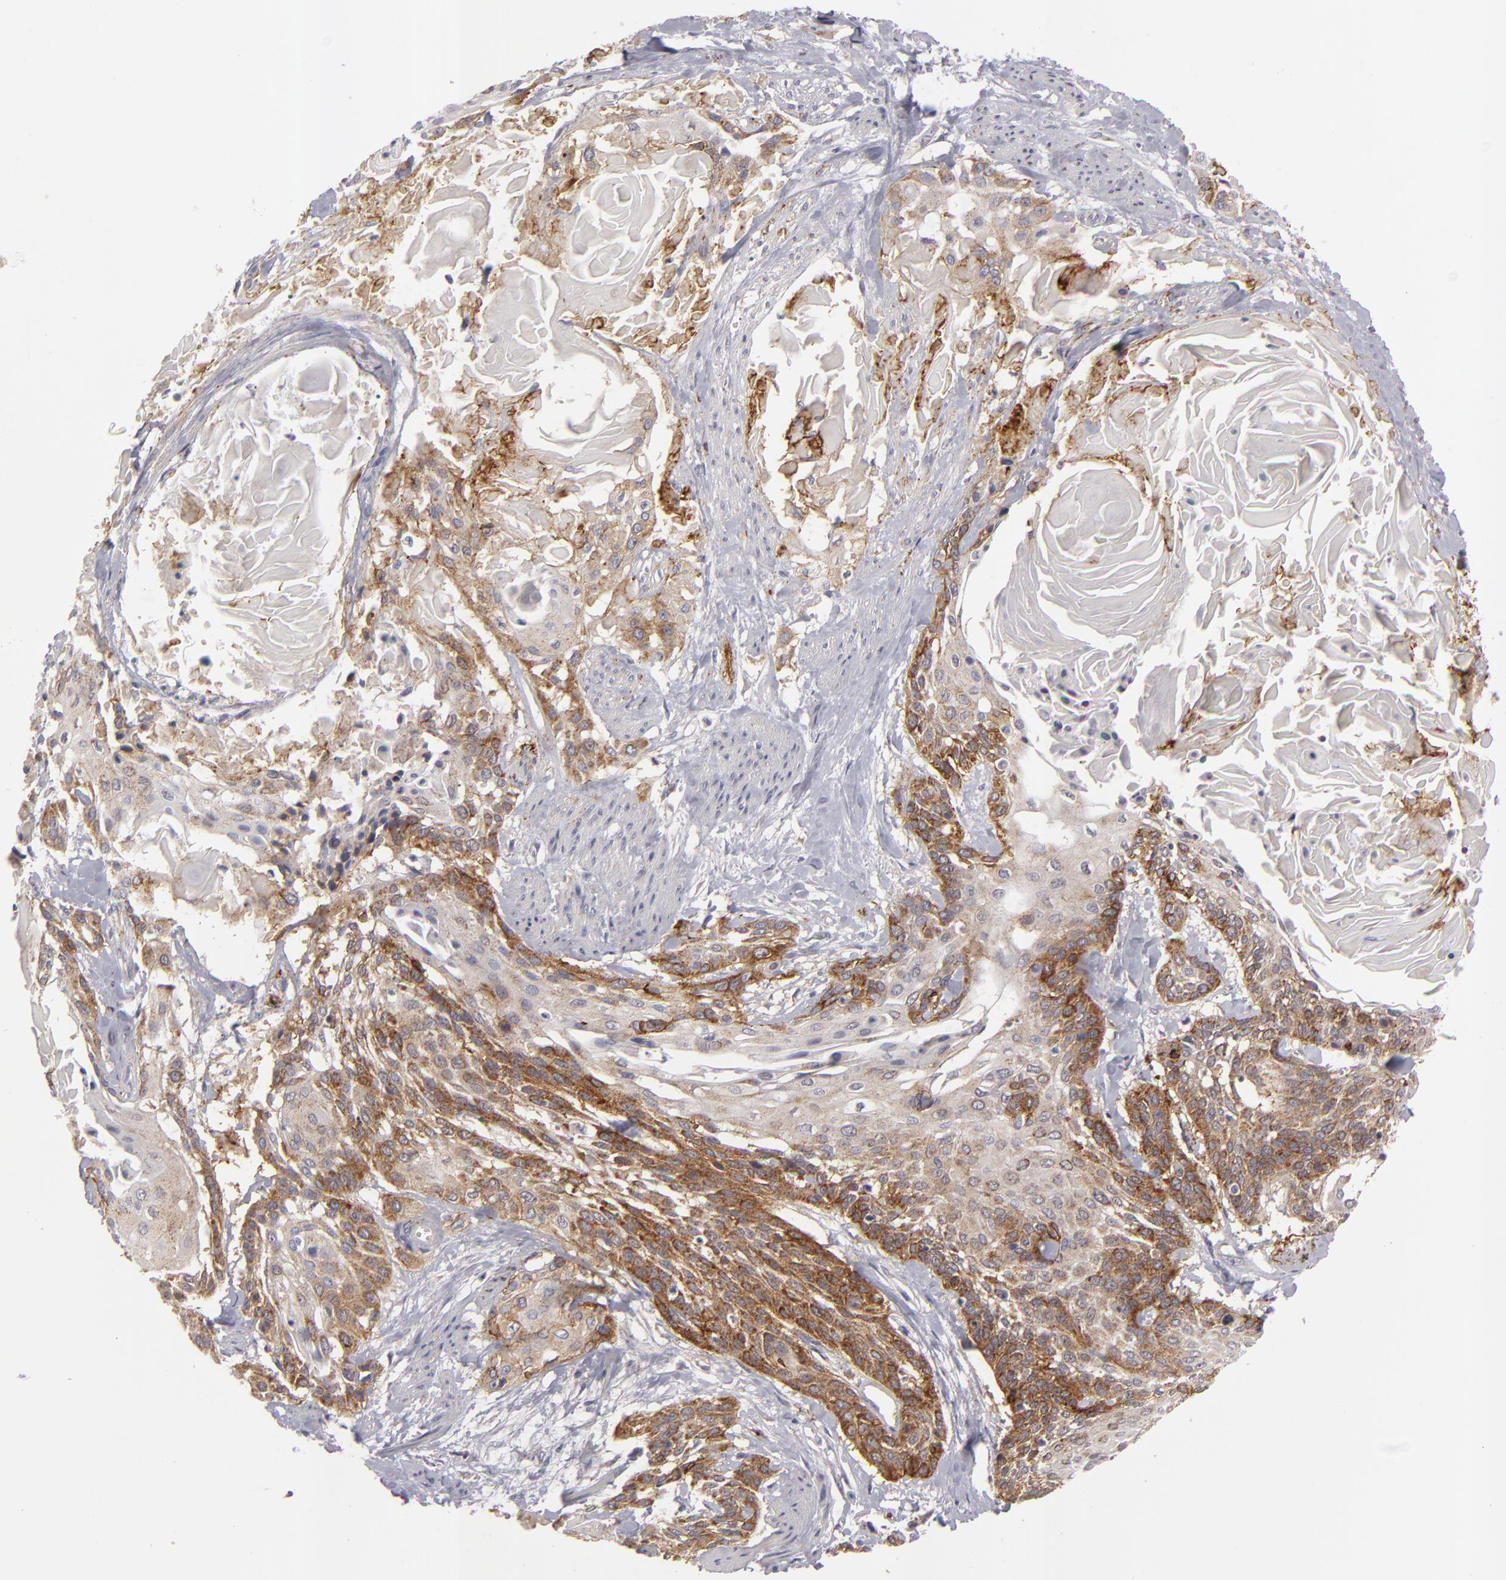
{"staining": {"intensity": "moderate", "quantity": "25%-75%", "location": "cytoplasmic/membranous"}, "tissue": "cervical cancer", "cell_type": "Tumor cells", "image_type": "cancer", "snomed": [{"axis": "morphology", "description": "Squamous cell carcinoma, NOS"}, {"axis": "topography", "description": "Cervix"}], "caption": "This is a micrograph of IHC staining of cervical cancer, which shows moderate positivity in the cytoplasmic/membranous of tumor cells.", "gene": "ALCAM", "patient": {"sex": "female", "age": 57}}